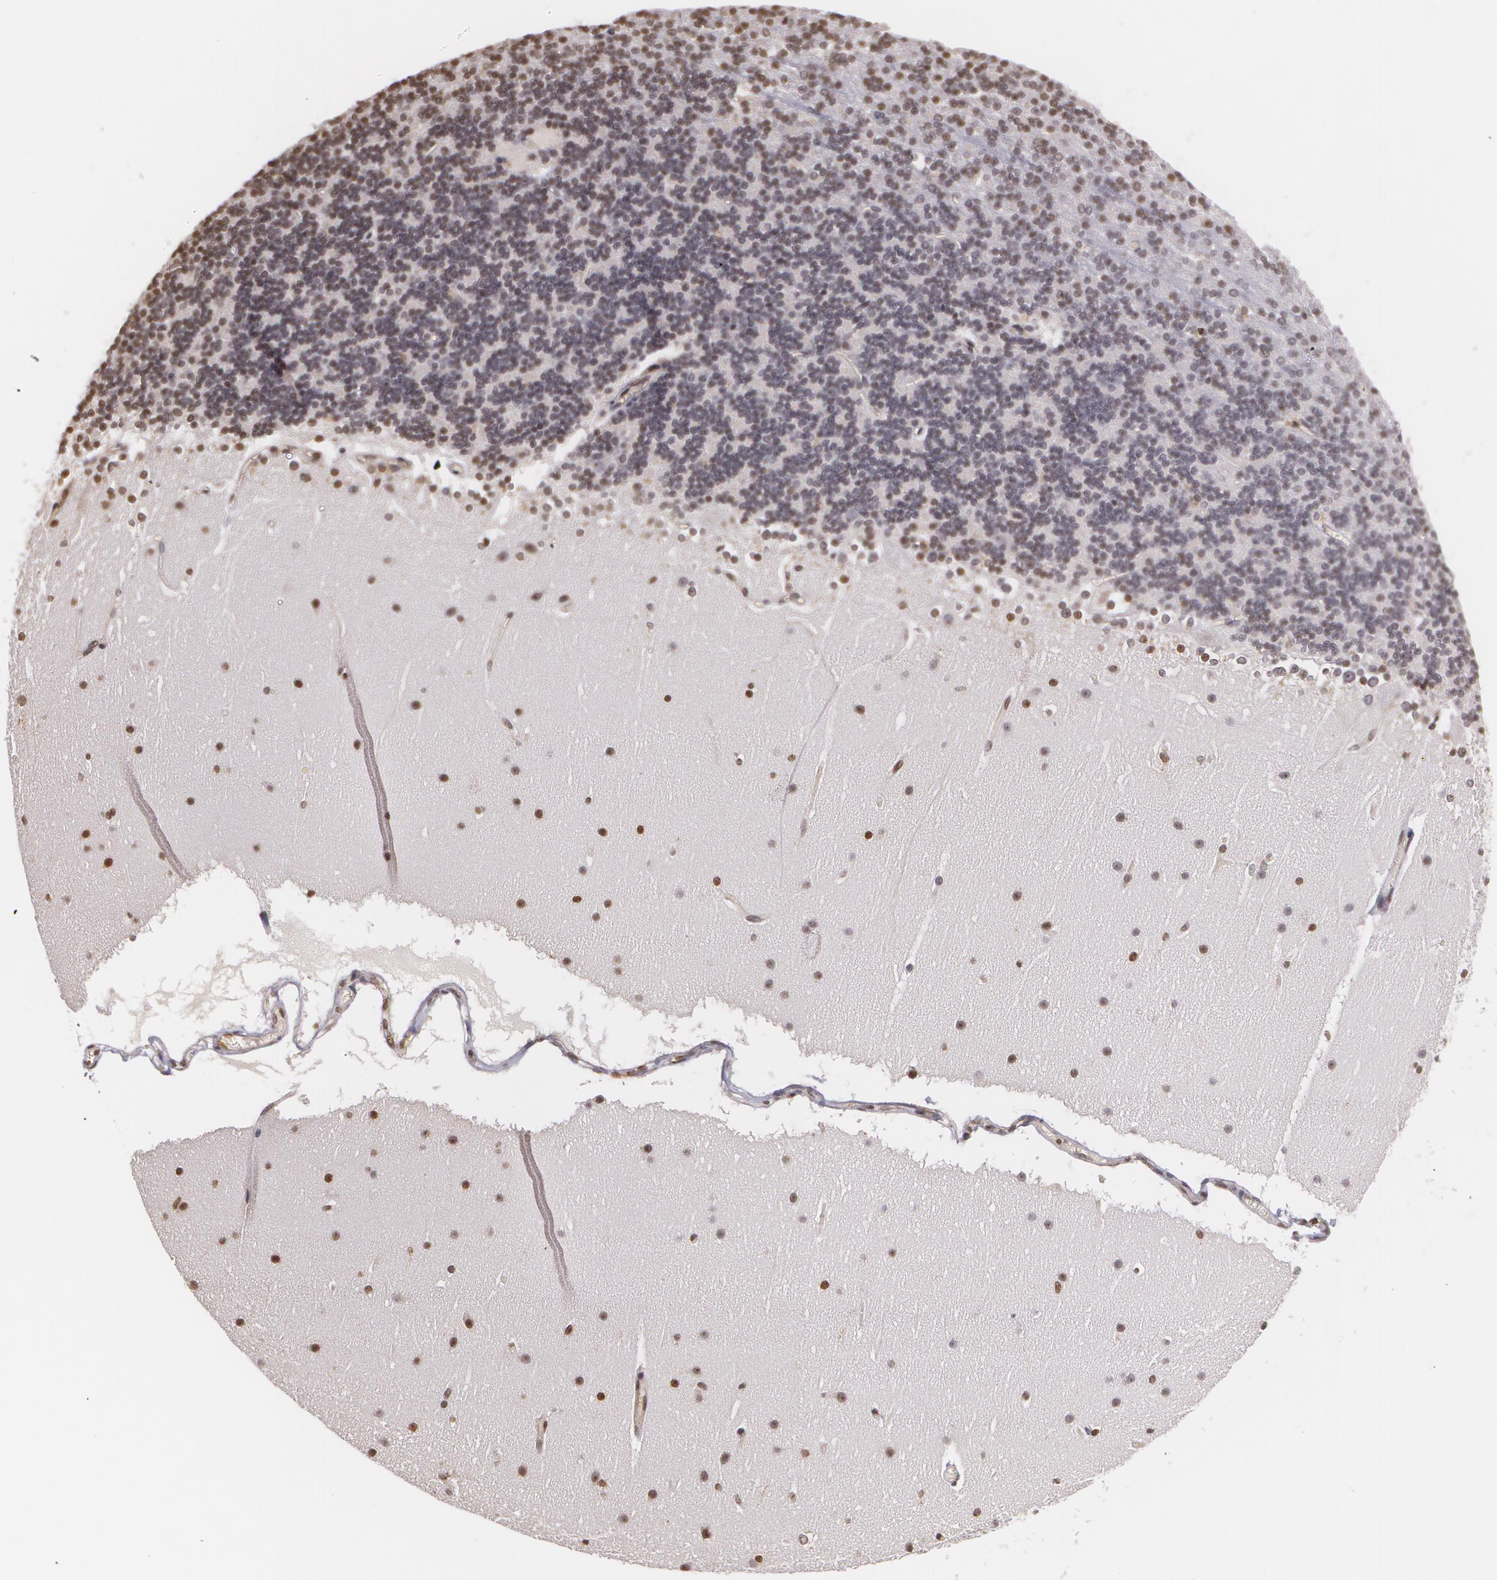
{"staining": {"intensity": "weak", "quantity": "<25%", "location": "nuclear"}, "tissue": "cerebellum", "cell_type": "Cells in granular layer", "image_type": "normal", "snomed": [{"axis": "morphology", "description": "Normal tissue, NOS"}, {"axis": "topography", "description": "Cerebellum"}], "caption": "Benign cerebellum was stained to show a protein in brown. There is no significant positivity in cells in granular layer.", "gene": "VAV3", "patient": {"sex": "female", "age": 19}}